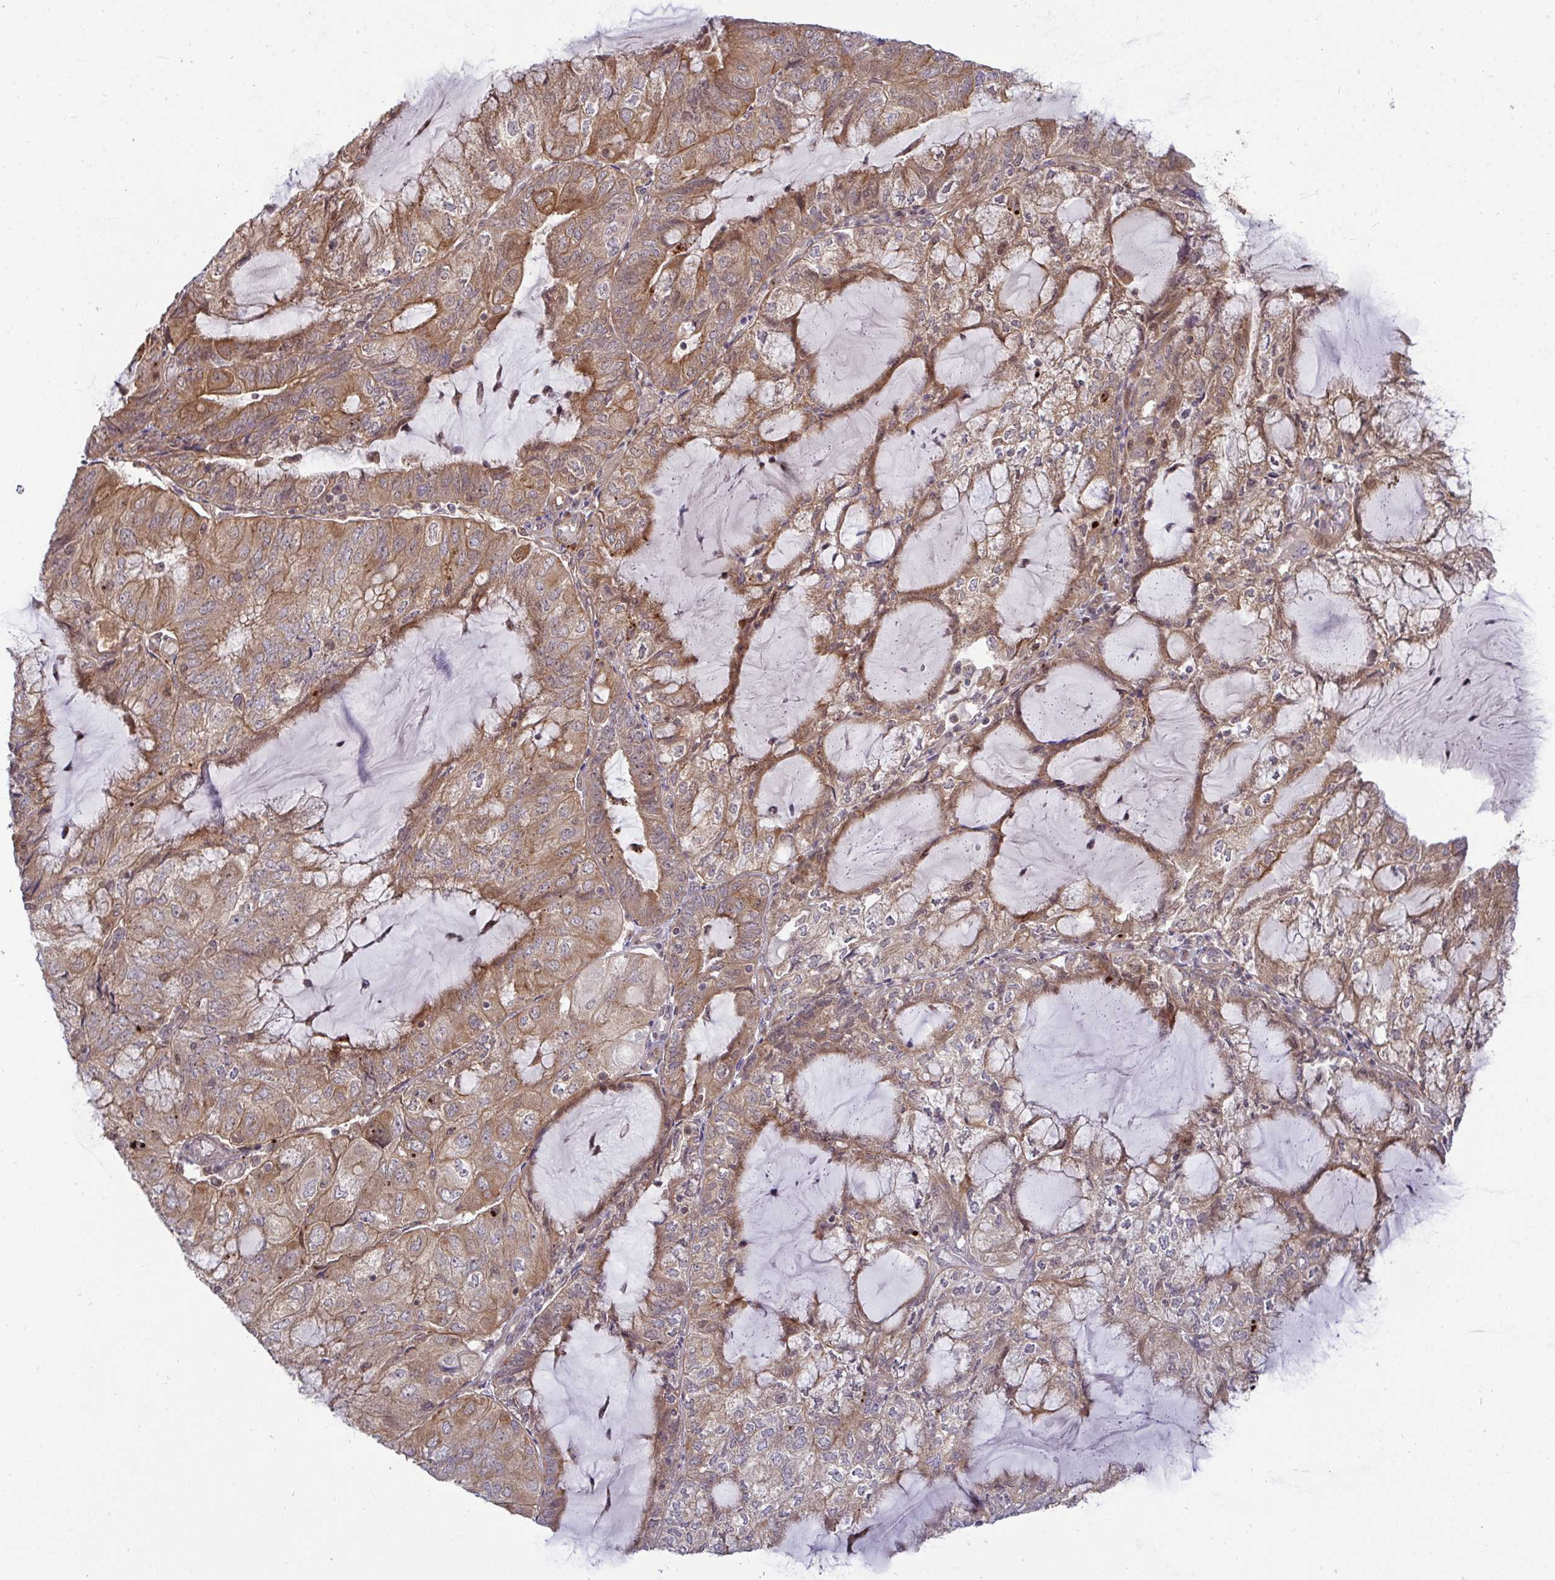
{"staining": {"intensity": "moderate", "quantity": ">75%", "location": "cytoplasmic/membranous"}, "tissue": "endometrial cancer", "cell_type": "Tumor cells", "image_type": "cancer", "snomed": [{"axis": "morphology", "description": "Adenocarcinoma, NOS"}, {"axis": "topography", "description": "Endometrium"}], "caption": "There is medium levels of moderate cytoplasmic/membranous expression in tumor cells of adenocarcinoma (endometrial), as demonstrated by immunohistochemical staining (brown color).", "gene": "TRIM44", "patient": {"sex": "female", "age": 81}}